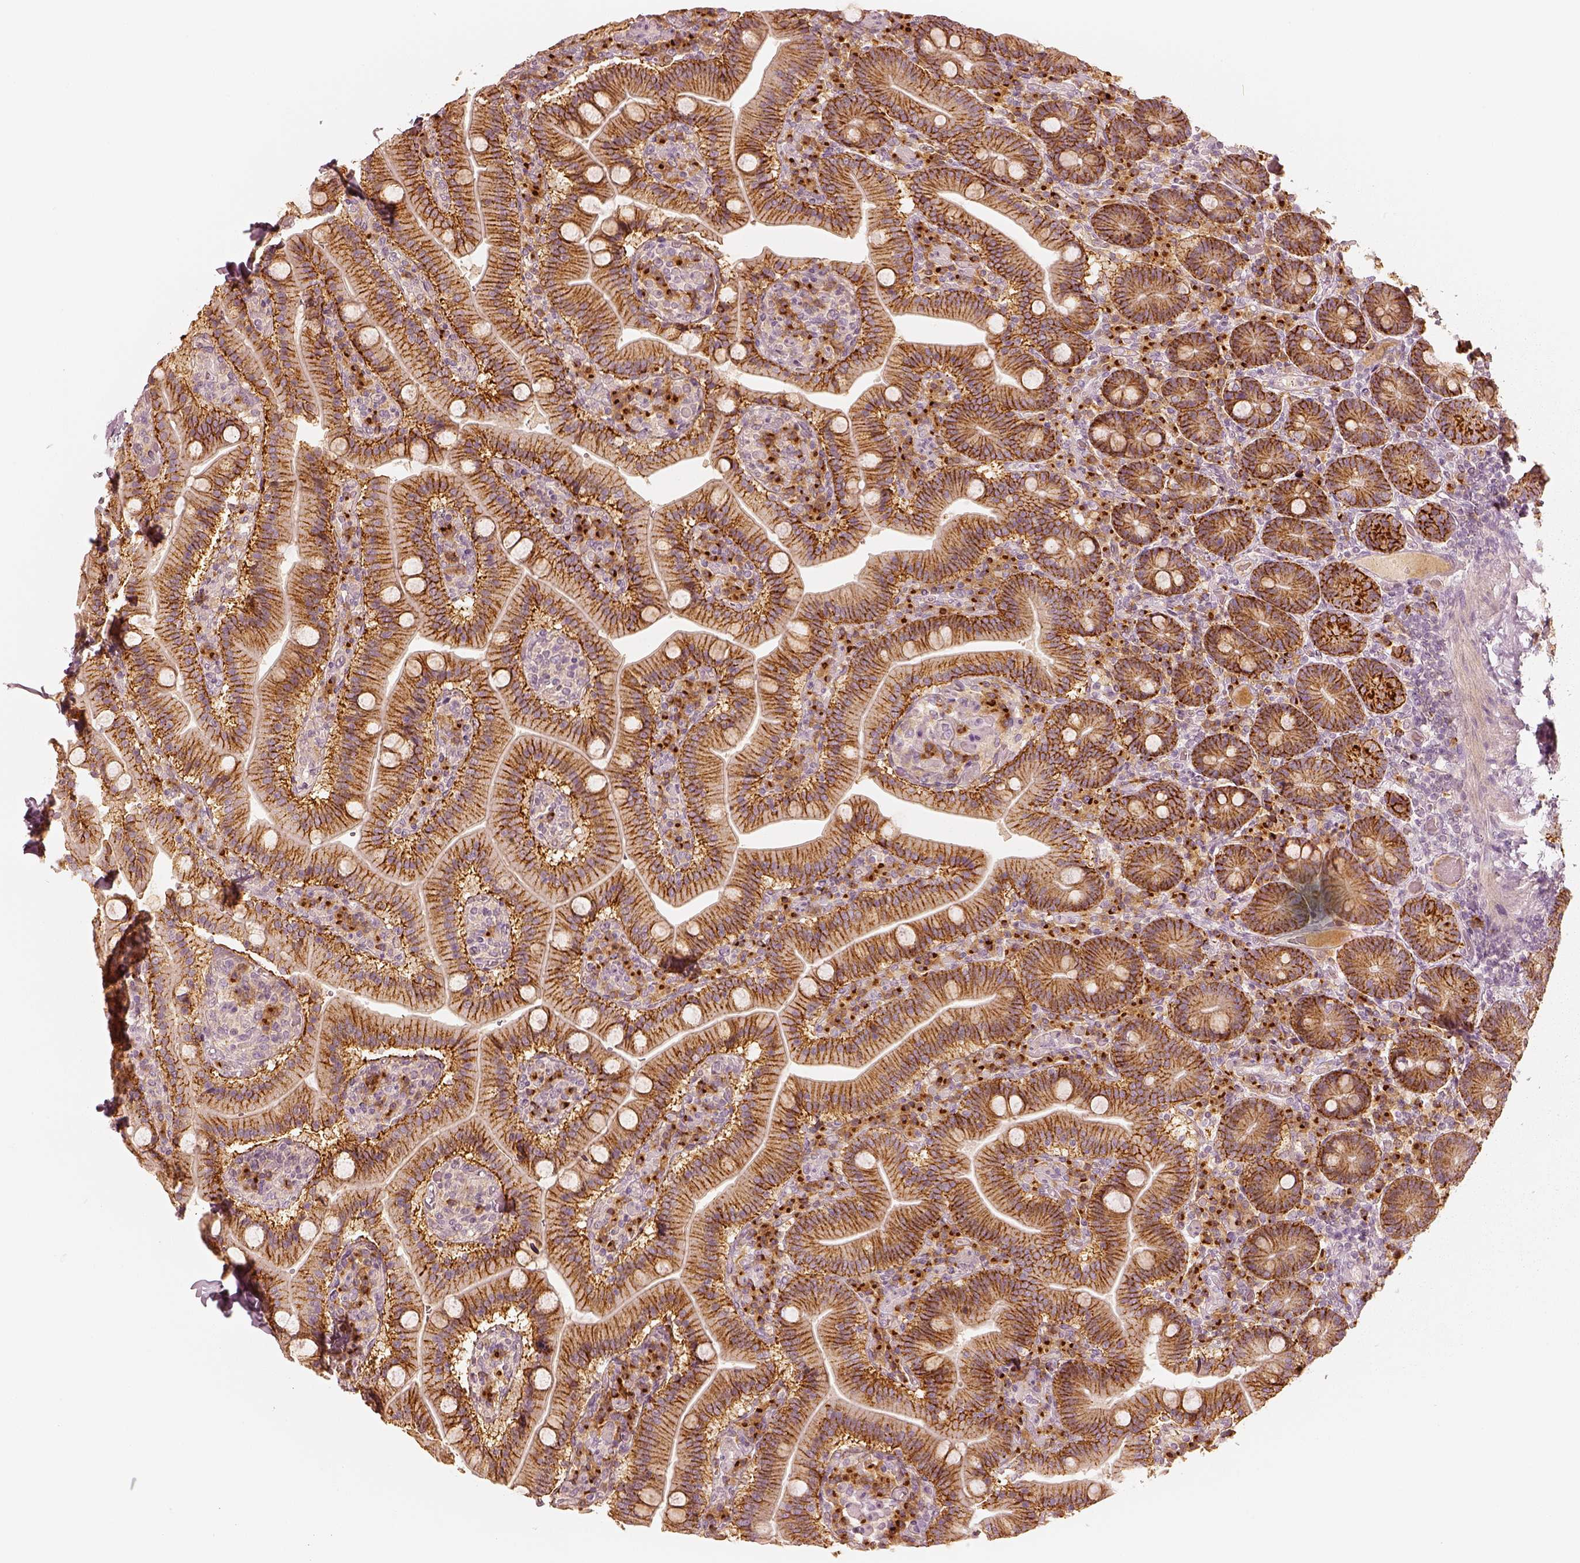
{"staining": {"intensity": "strong", "quantity": ">75%", "location": "cytoplasmic/membranous"}, "tissue": "duodenum", "cell_type": "Glandular cells", "image_type": "normal", "snomed": [{"axis": "morphology", "description": "Normal tissue, NOS"}, {"axis": "topography", "description": "Duodenum"}], "caption": "Strong cytoplasmic/membranous expression for a protein is appreciated in approximately >75% of glandular cells of unremarkable duodenum using IHC.", "gene": "GORASP2", "patient": {"sex": "female", "age": 62}}